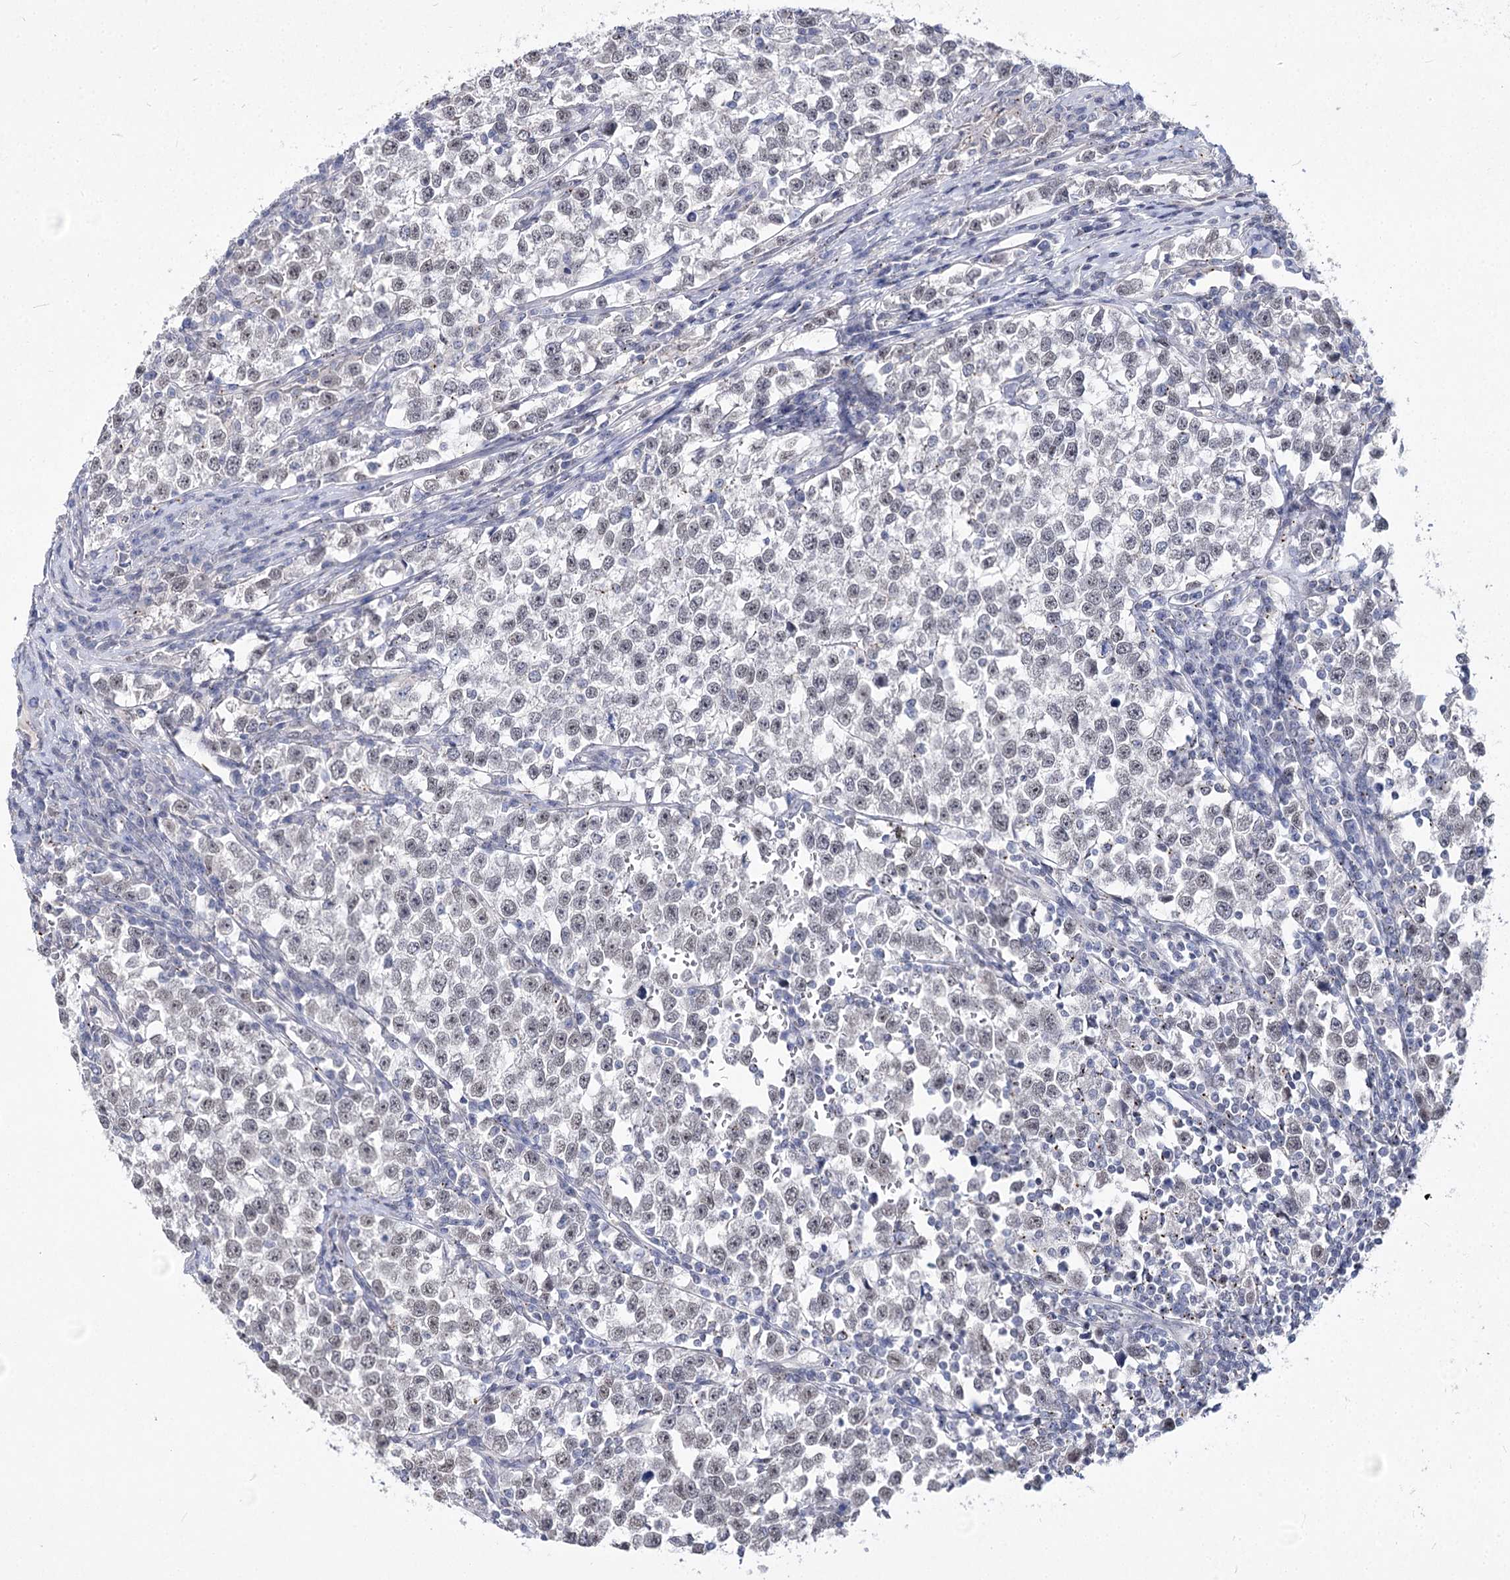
{"staining": {"intensity": "weak", "quantity": "<25%", "location": "nuclear"}, "tissue": "testis cancer", "cell_type": "Tumor cells", "image_type": "cancer", "snomed": [{"axis": "morphology", "description": "Normal tissue, NOS"}, {"axis": "morphology", "description": "Seminoma, NOS"}, {"axis": "topography", "description": "Testis"}], "caption": "An IHC micrograph of testis seminoma is shown. There is no staining in tumor cells of testis seminoma. Brightfield microscopy of IHC stained with DAB (brown) and hematoxylin (blue), captured at high magnification.", "gene": "ATP10B", "patient": {"sex": "male", "age": 43}}